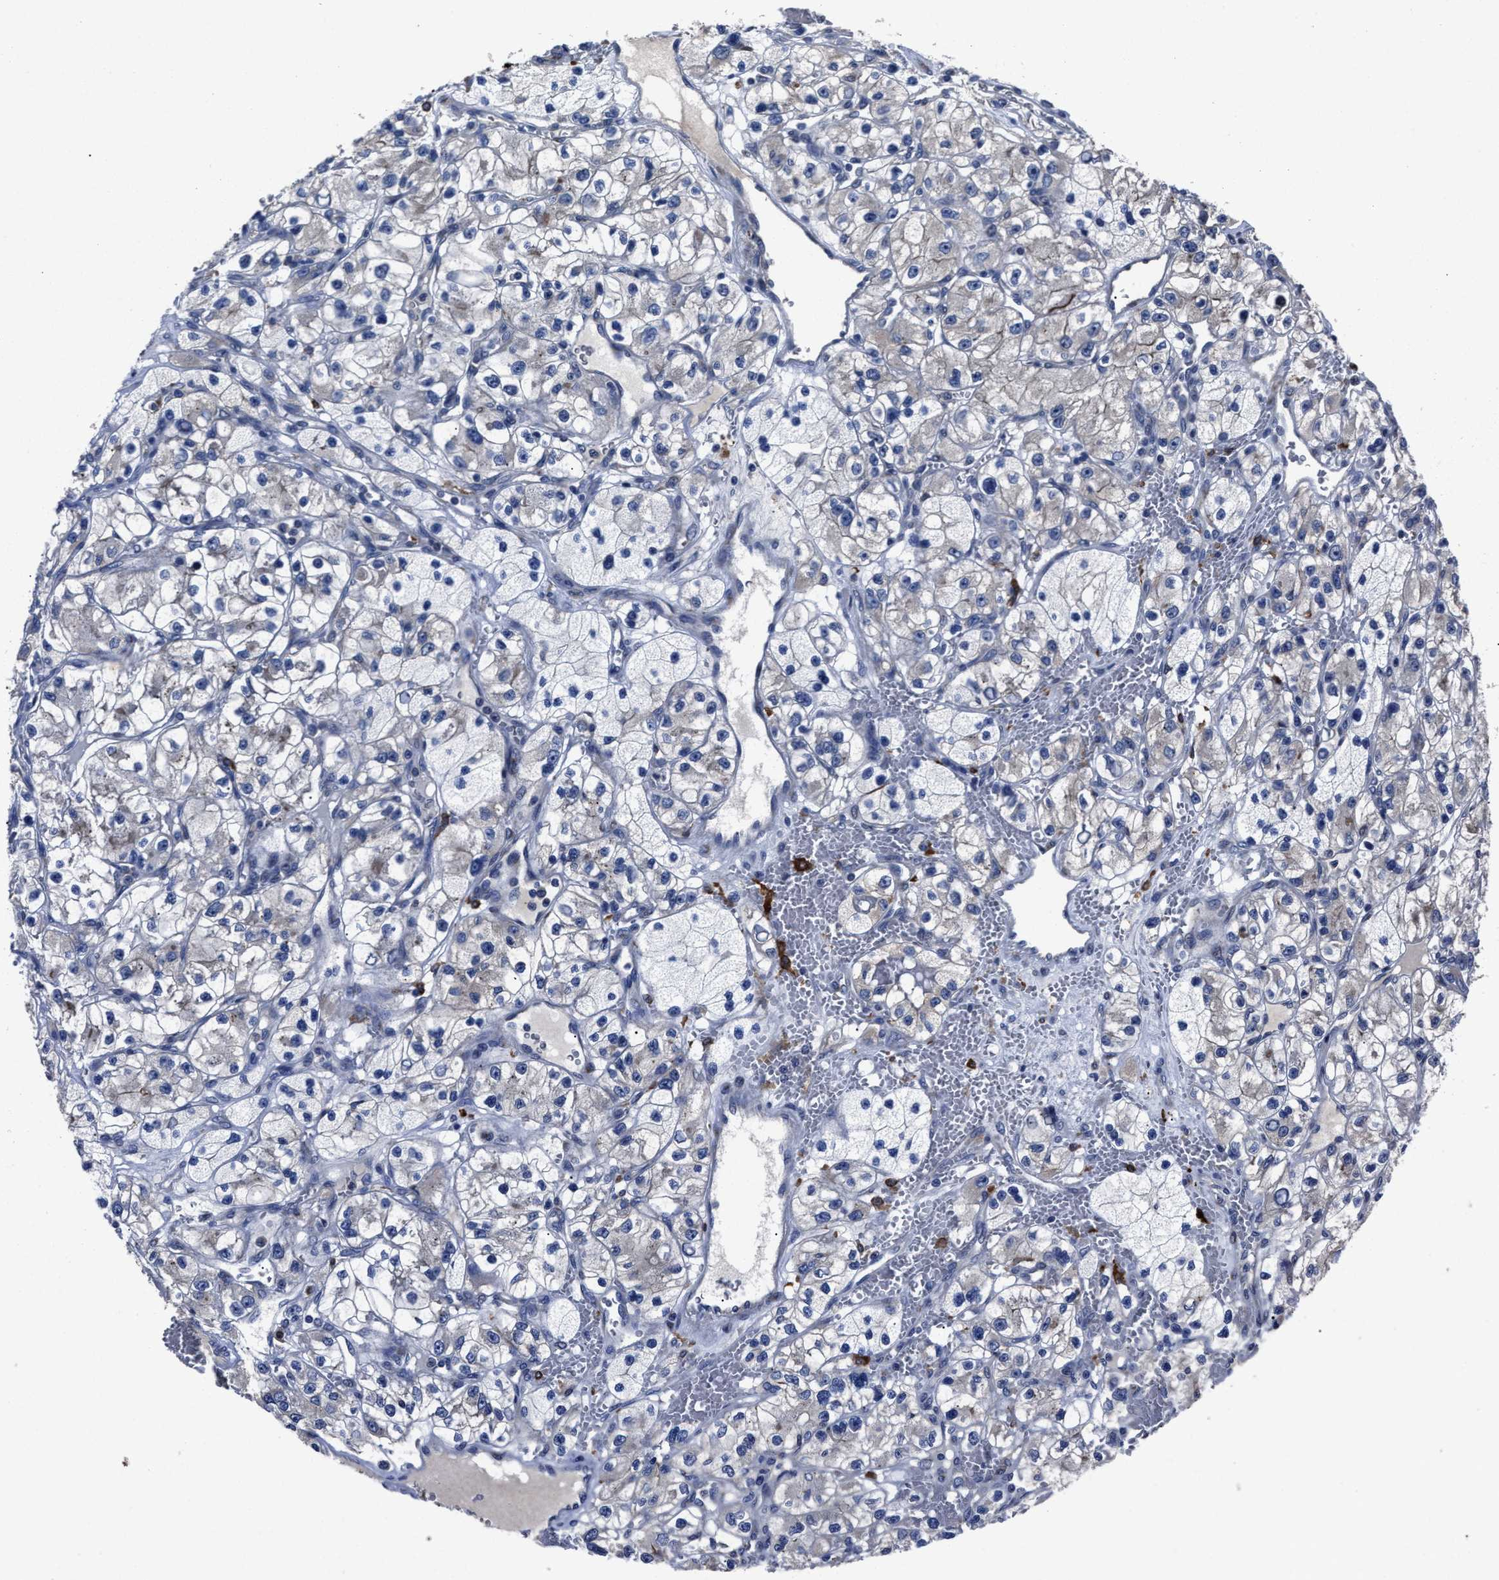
{"staining": {"intensity": "weak", "quantity": "<25%", "location": "cytoplasmic/membranous"}, "tissue": "renal cancer", "cell_type": "Tumor cells", "image_type": "cancer", "snomed": [{"axis": "morphology", "description": "Adenocarcinoma, NOS"}, {"axis": "topography", "description": "Kidney"}], "caption": "DAB immunohistochemical staining of renal adenocarcinoma reveals no significant expression in tumor cells.", "gene": "RSBN1L", "patient": {"sex": "female", "age": 57}}